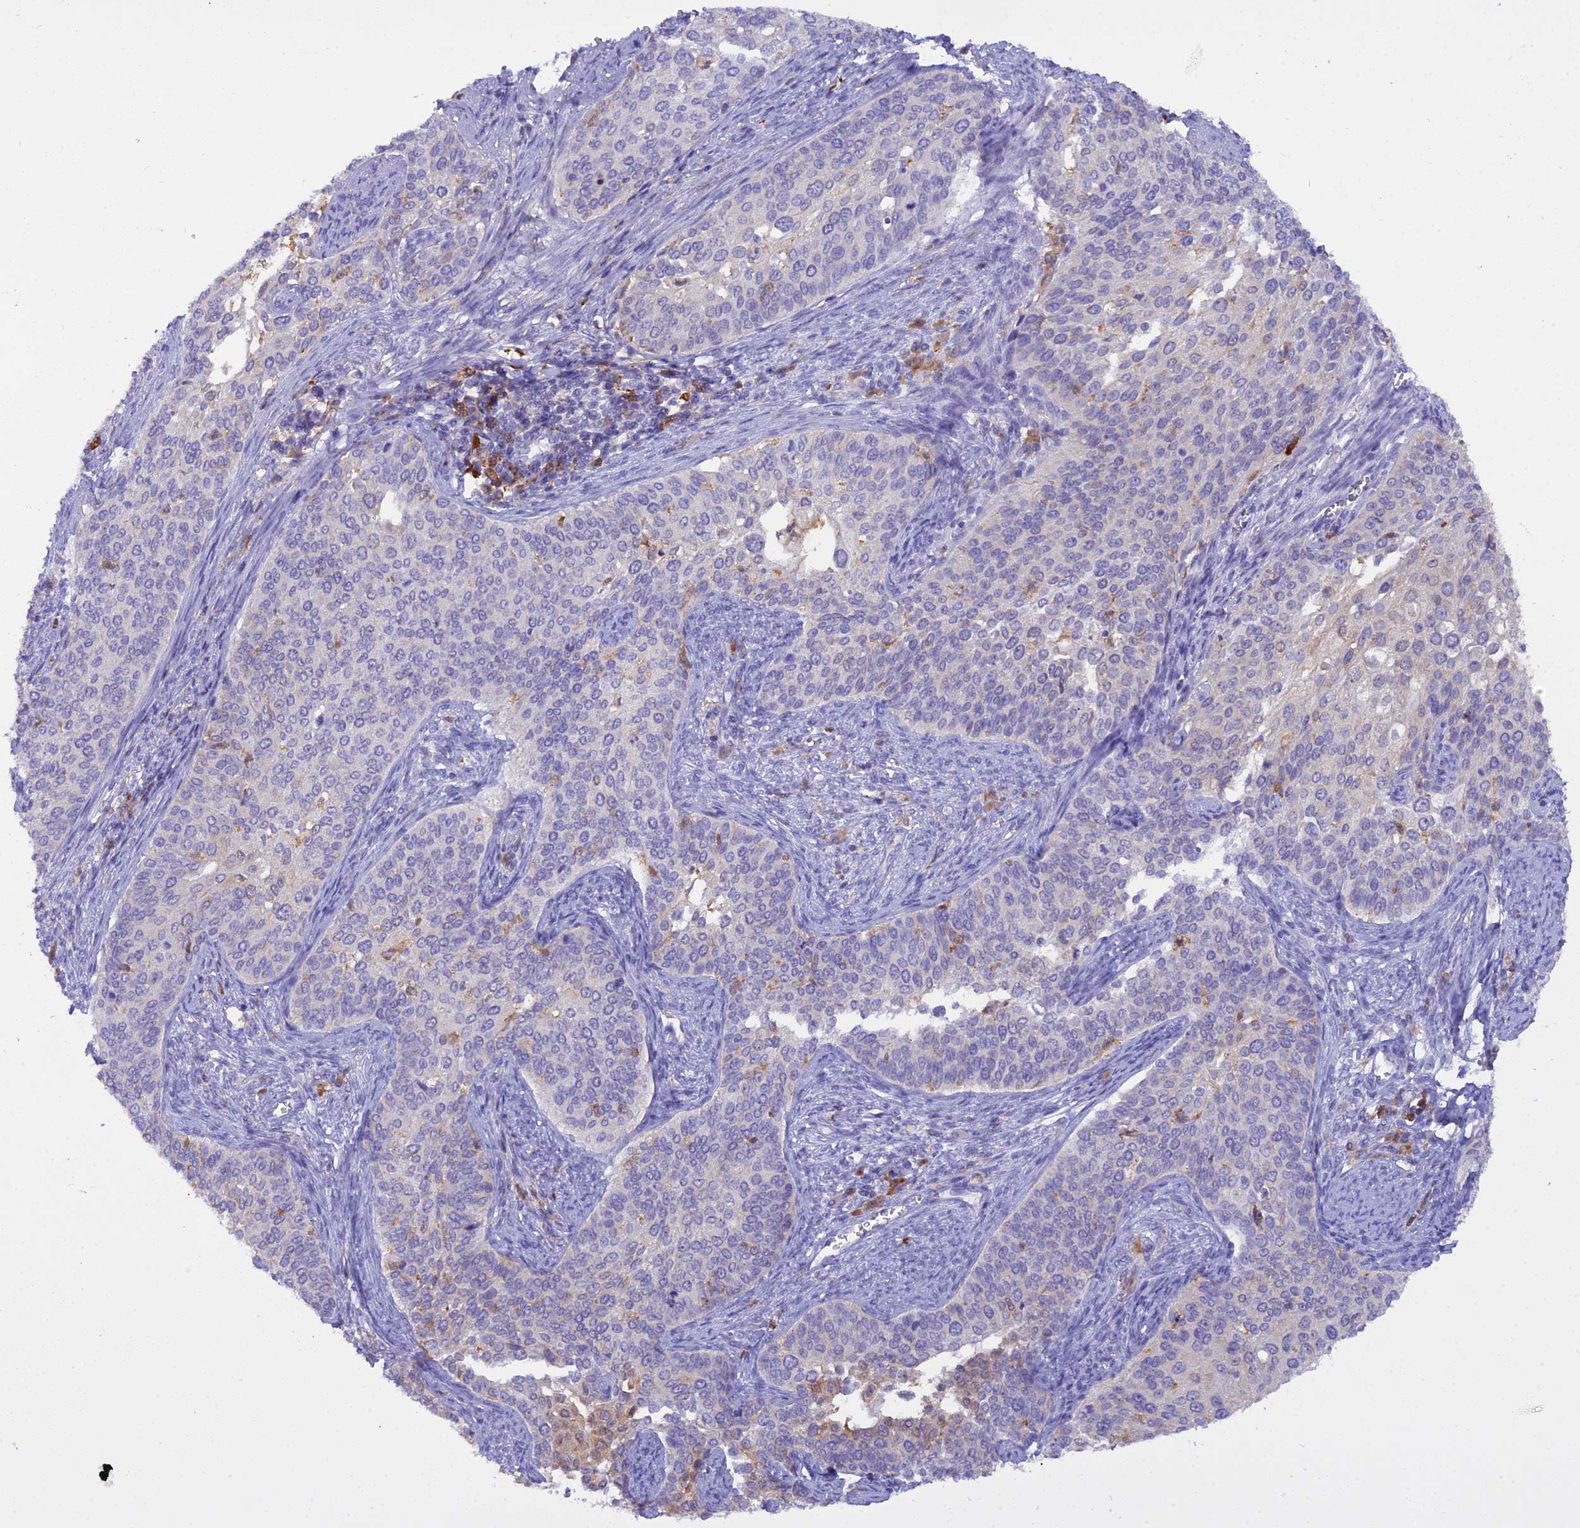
{"staining": {"intensity": "negative", "quantity": "none", "location": "none"}, "tissue": "cervical cancer", "cell_type": "Tumor cells", "image_type": "cancer", "snomed": [{"axis": "morphology", "description": "Squamous cell carcinoma, NOS"}, {"axis": "topography", "description": "Cervix"}], "caption": "Tumor cells are negative for brown protein staining in cervical cancer (squamous cell carcinoma).", "gene": "BLNK", "patient": {"sex": "female", "age": 44}}